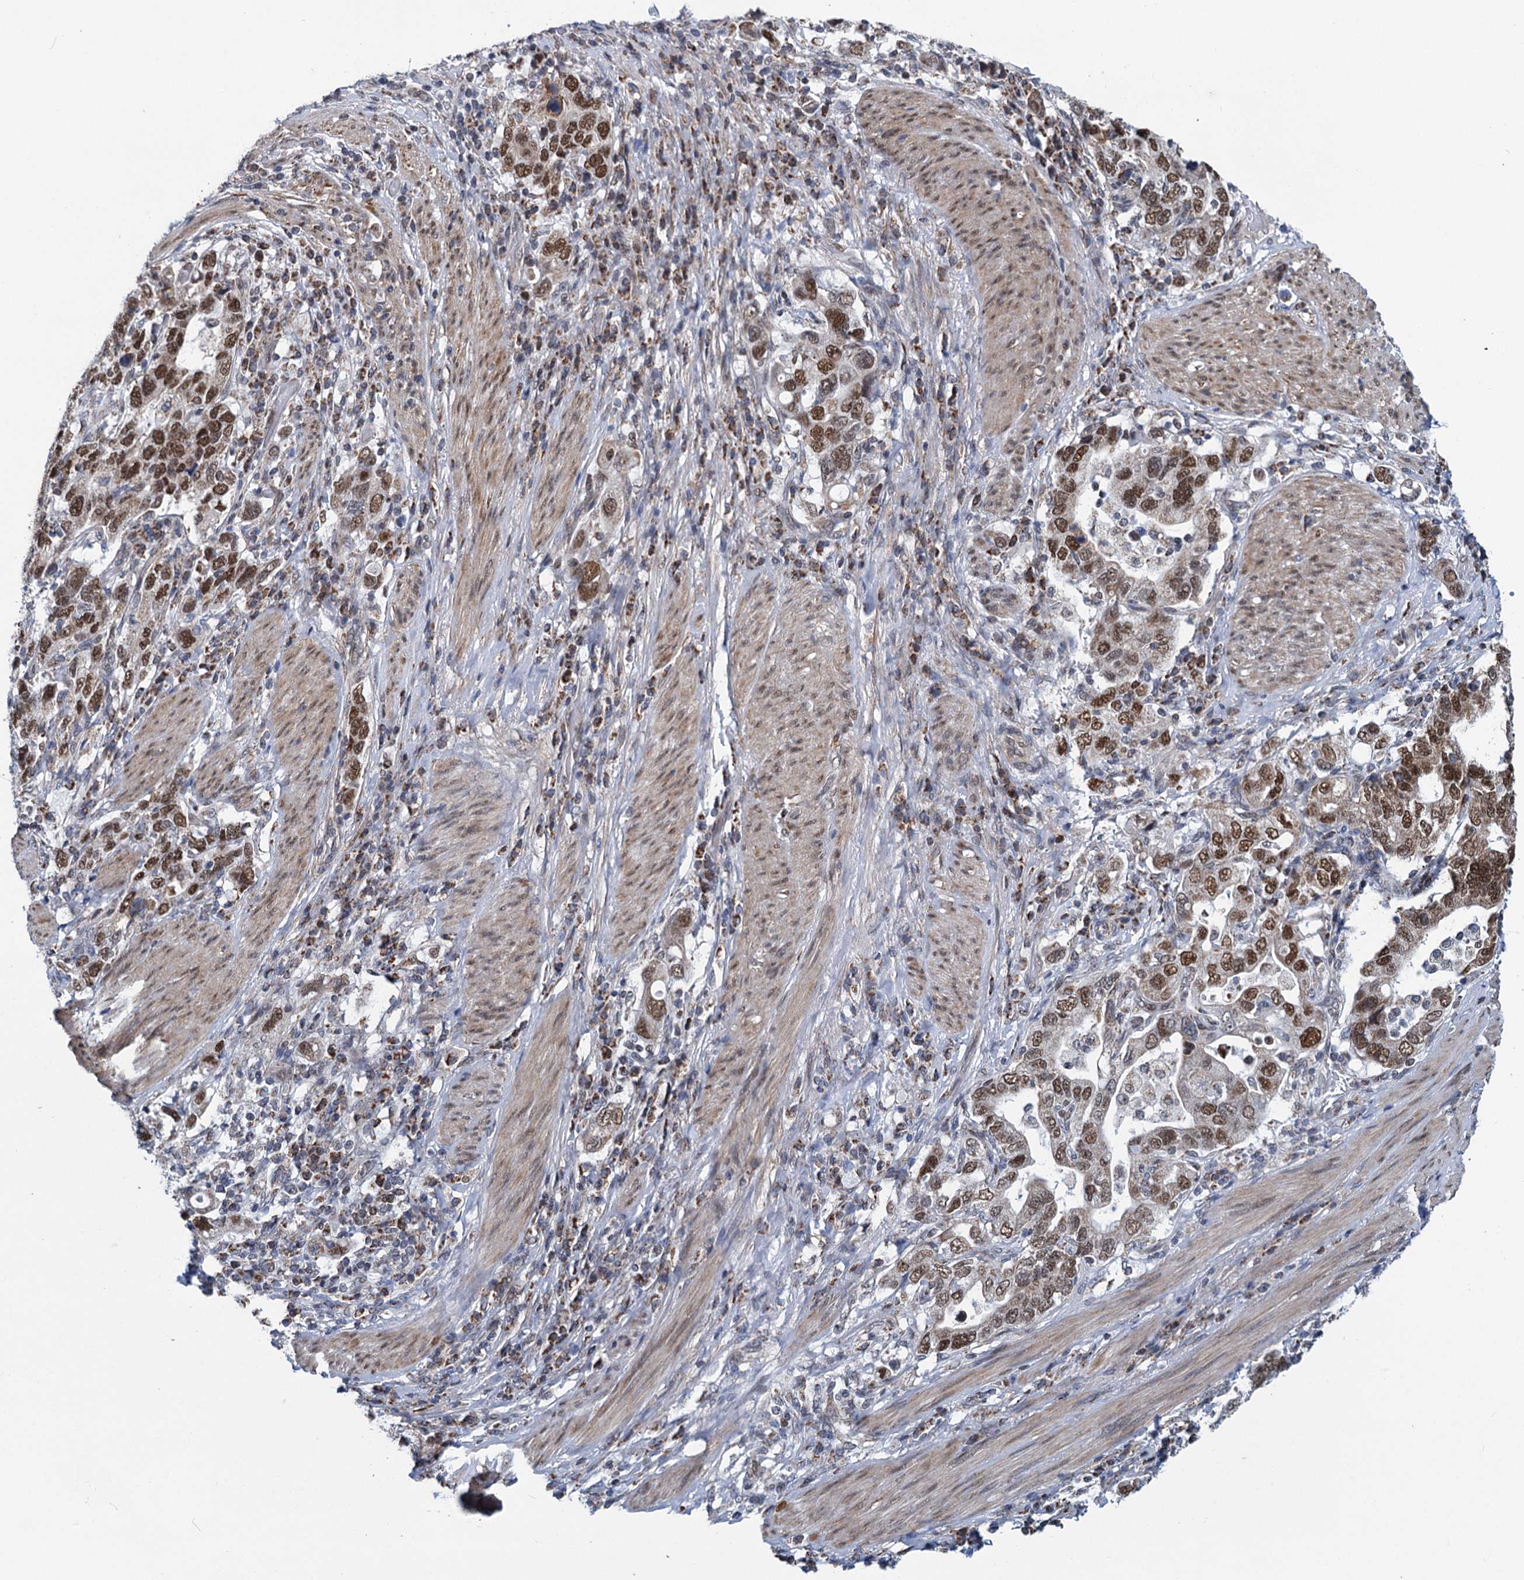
{"staining": {"intensity": "strong", "quantity": ">75%", "location": "nuclear"}, "tissue": "stomach cancer", "cell_type": "Tumor cells", "image_type": "cancer", "snomed": [{"axis": "morphology", "description": "Adenocarcinoma, NOS"}, {"axis": "topography", "description": "Stomach, upper"}], "caption": "Adenocarcinoma (stomach) was stained to show a protein in brown. There is high levels of strong nuclear positivity in about >75% of tumor cells. The protein of interest is stained brown, and the nuclei are stained in blue (DAB IHC with brightfield microscopy, high magnification).", "gene": "MORN3", "patient": {"sex": "male", "age": 62}}